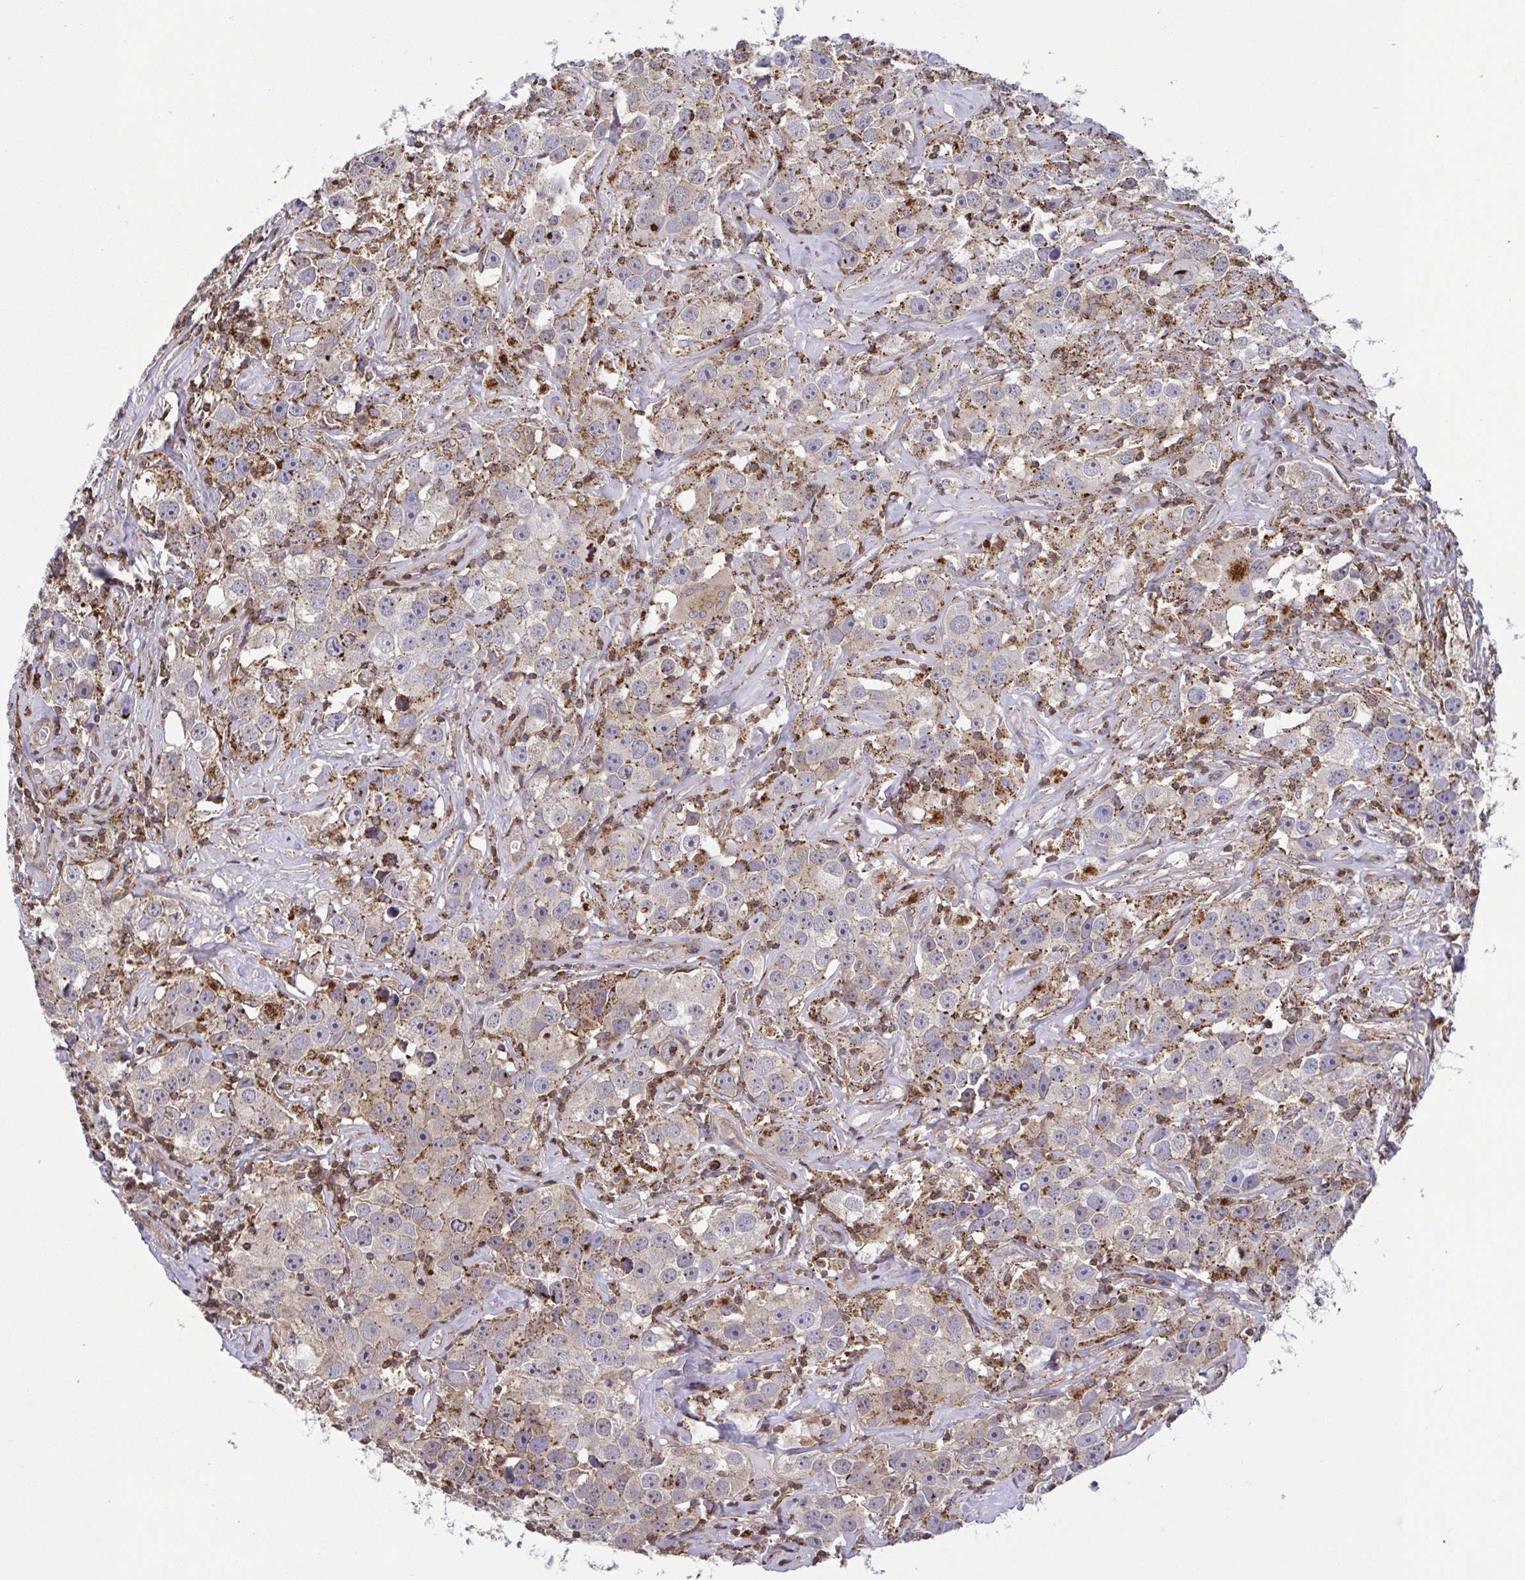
{"staining": {"intensity": "weak", "quantity": "25%-75%", "location": "cytoplasmic/membranous"}, "tissue": "testis cancer", "cell_type": "Tumor cells", "image_type": "cancer", "snomed": [{"axis": "morphology", "description": "Seminoma, NOS"}, {"axis": "topography", "description": "Testis"}], "caption": "The histopathology image reveals a brown stain indicating the presence of a protein in the cytoplasmic/membranous of tumor cells in testis cancer (seminoma).", "gene": "CHMP1B", "patient": {"sex": "male", "age": 49}}